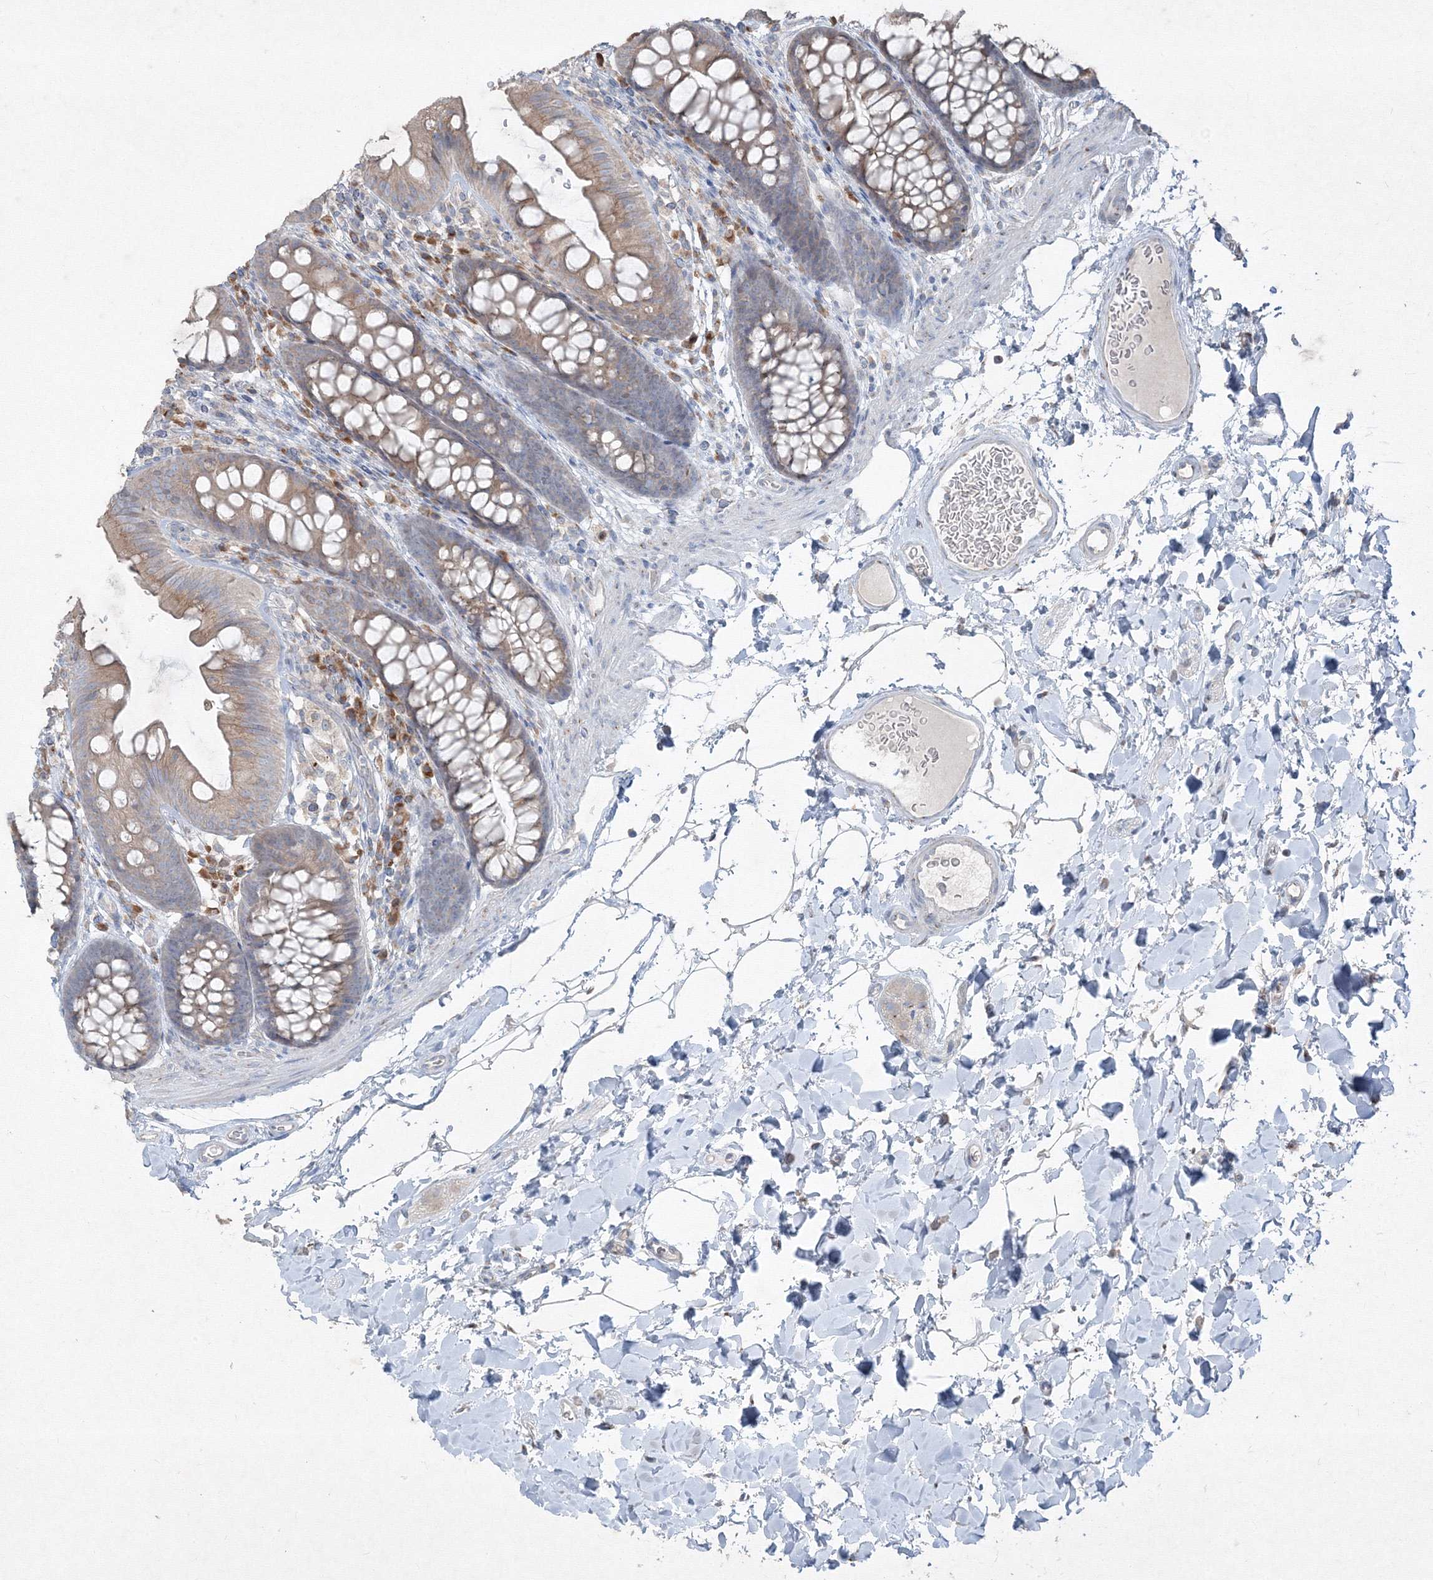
{"staining": {"intensity": "weak", "quantity": ">75%", "location": "cytoplasmic/membranous"}, "tissue": "colon", "cell_type": "Endothelial cells", "image_type": "normal", "snomed": [{"axis": "morphology", "description": "Normal tissue, NOS"}, {"axis": "topography", "description": "Colon"}], "caption": "Protein analysis of normal colon exhibits weak cytoplasmic/membranous expression in approximately >75% of endothelial cells. The staining was performed using DAB, with brown indicating positive protein expression. Nuclei are stained blue with hematoxylin.", "gene": "IFNAR1", "patient": {"sex": "female", "age": 62}}